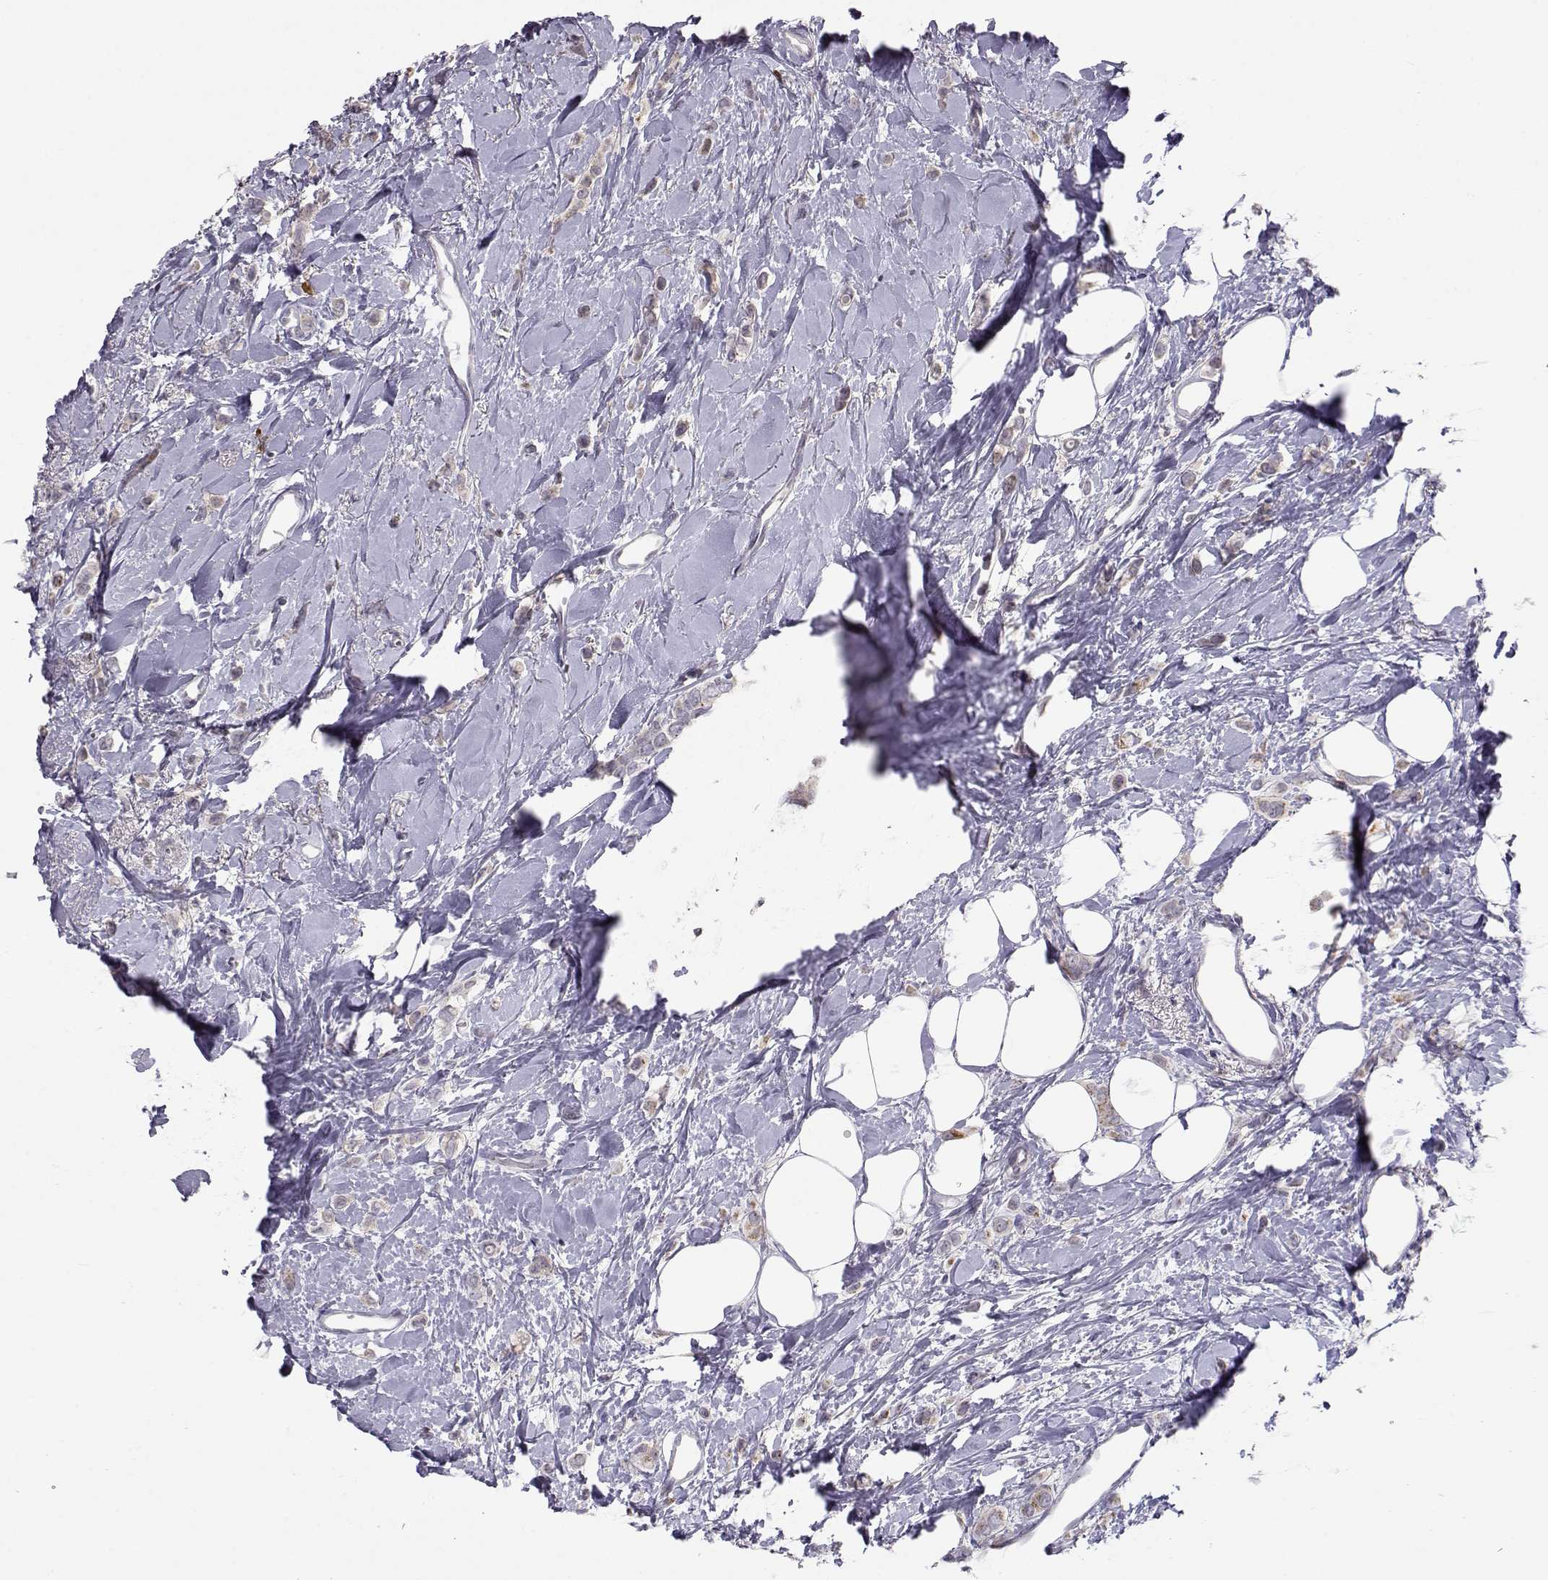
{"staining": {"intensity": "weak", "quantity": "<25%", "location": "cytoplasmic/membranous"}, "tissue": "breast cancer", "cell_type": "Tumor cells", "image_type": "cancer", "snomed": [{"axis": "morphology", "description": "Lobular carcinoma"}, {"axis": "topography", "description": "Breast"}], "caption": "Breast lobular carcinoma was stained to show a protein in brown. There is no significant expression in tumor cells. The staining is performed using DAB brown chromogen with nuclei counter-stained in using hematoxylin.", "gene": "NPVF", "patient": {"sex": "female", "age": 66}}